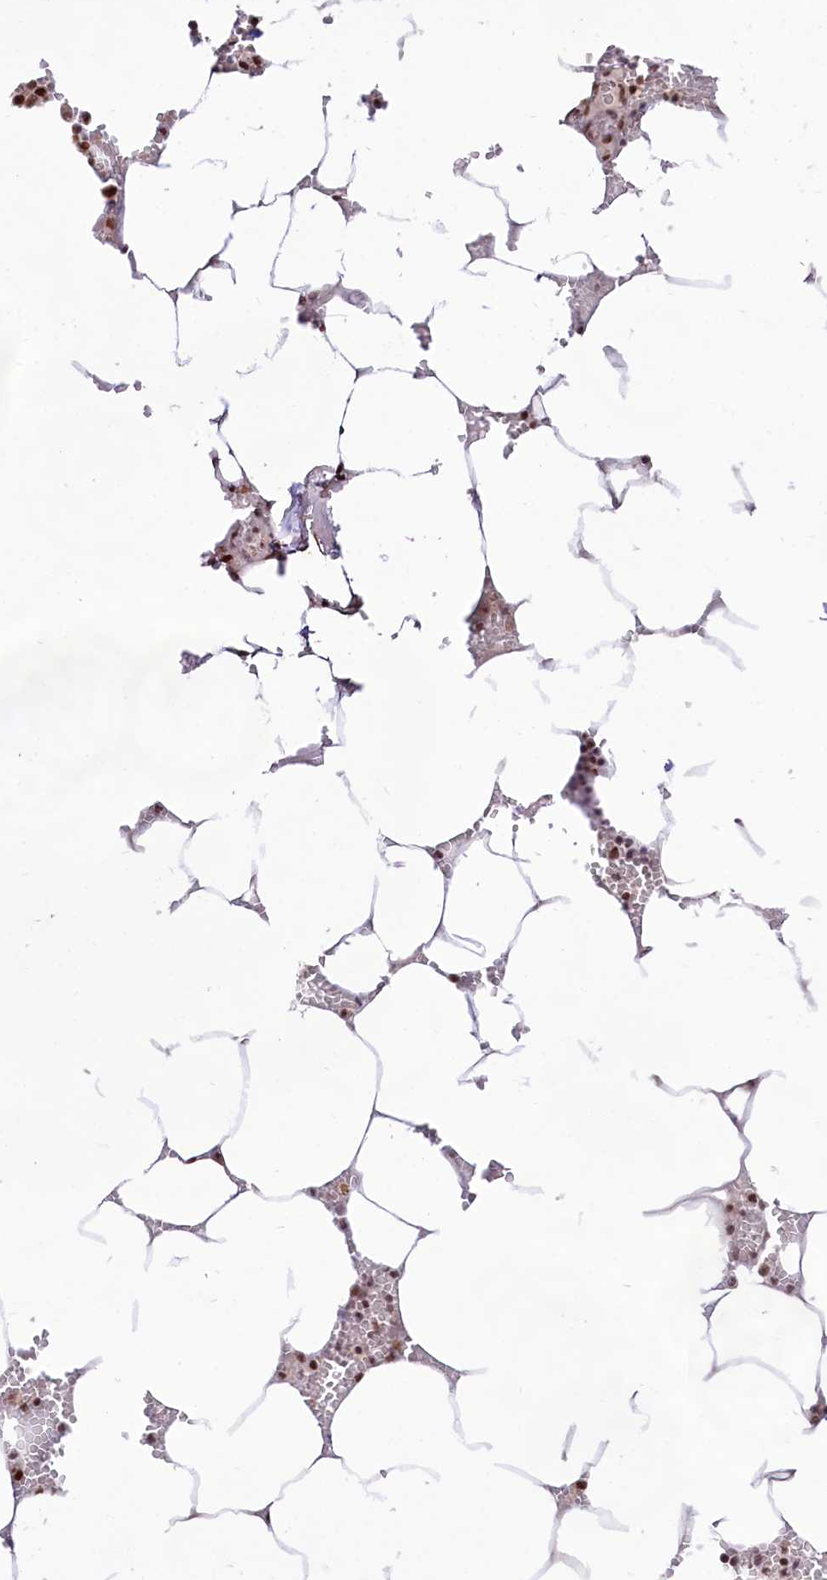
{"staining": {"intensity": "moderate", "quantity": ">75%", "location": "nuclear"}, "tissue": "bone marrow", "cell_type": "Hematopoietic cells", "image_type": "normal", "snomed": [{"axis": "morphology", "description": "Normal tissue, NOS"}, {"axis": "topography", "description": "Bone marrow"}], "caption": "Bone marrow stained with a brown dye displays moderate nuclear positive positivity in approximately >75% of hematopoietic cells.", "gene": "HIRA", "patient": {"sex": "male", "age": 70}}